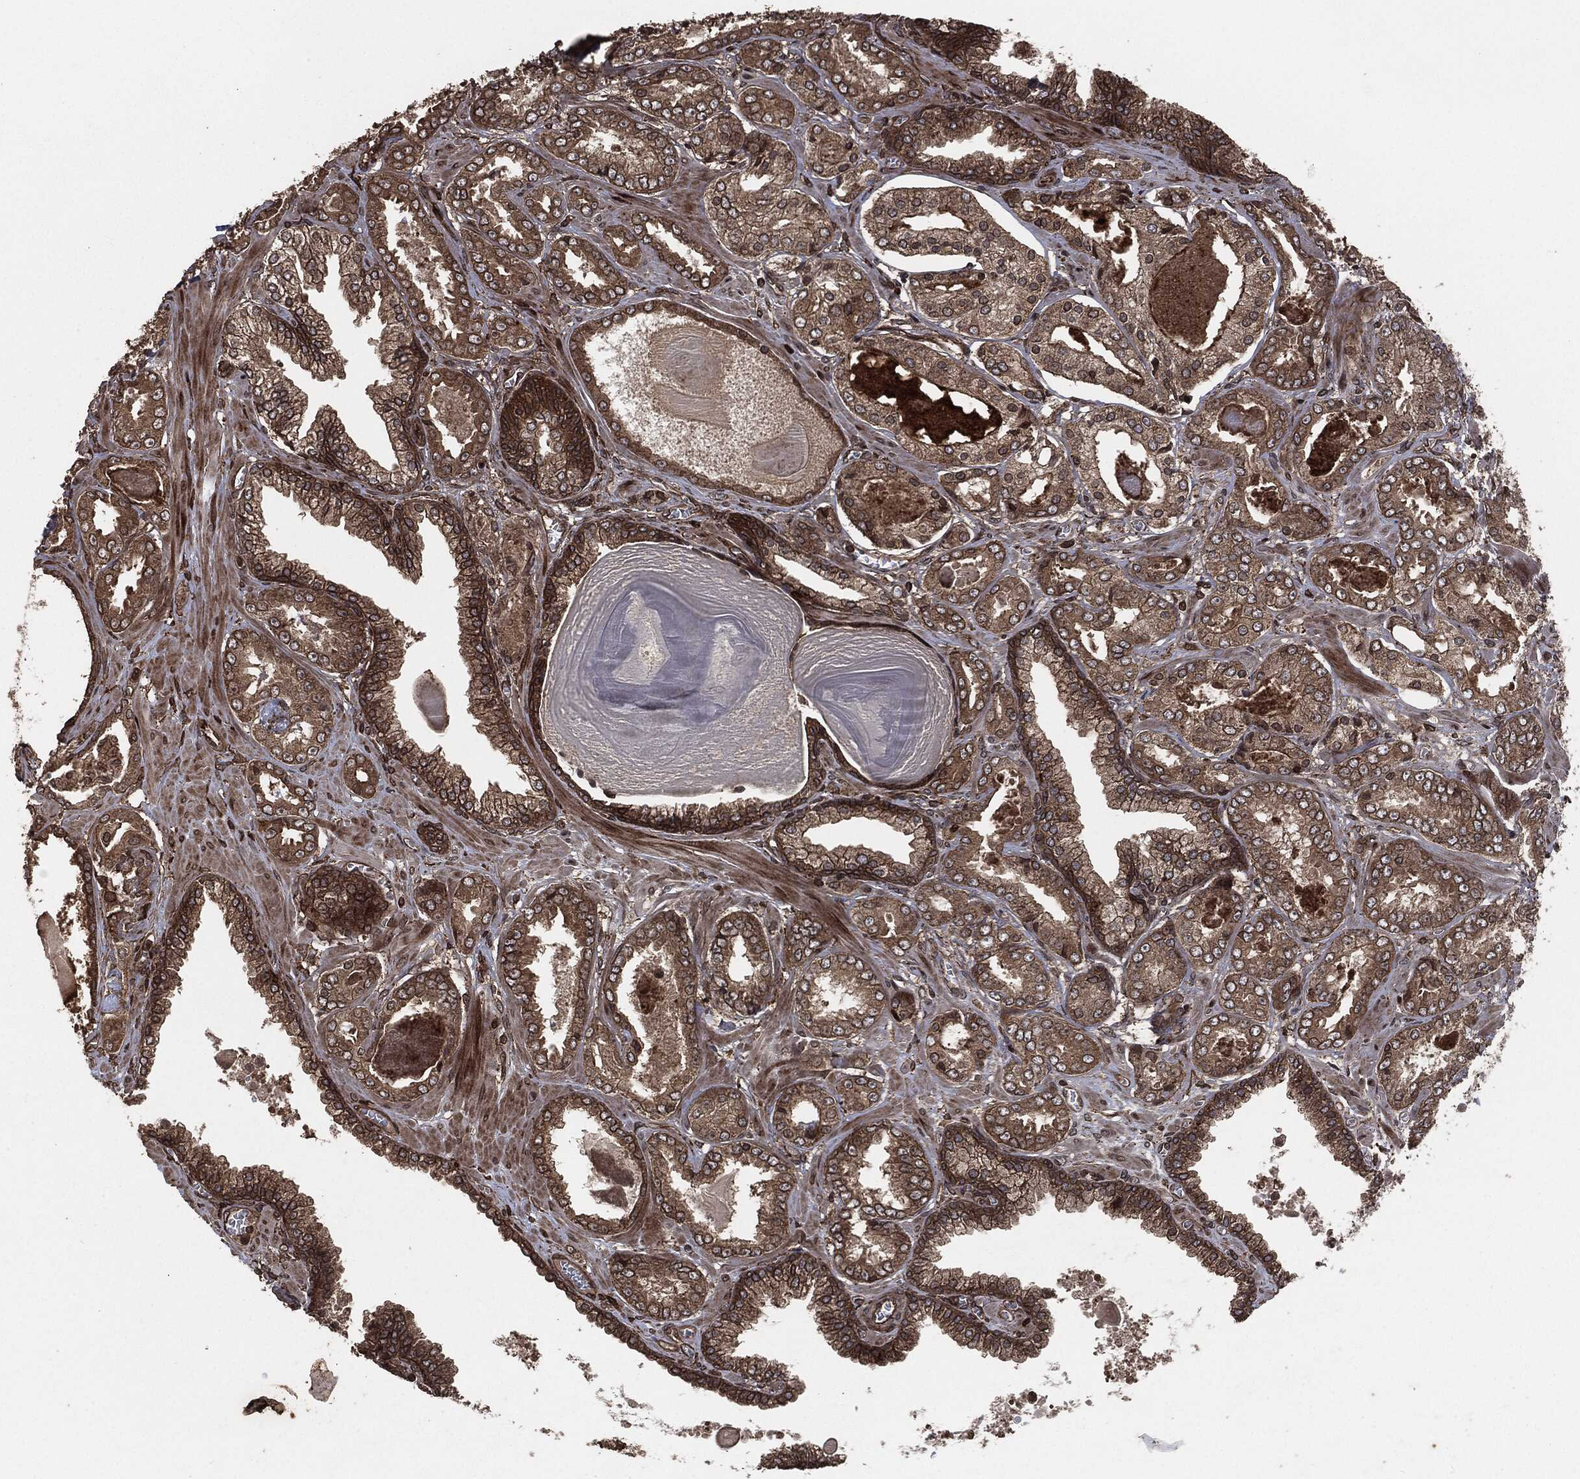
{"staining": {"intensity": "moderate", "quantity": ">75%", "location": "cytoplasmic/membranous"}, "tissue": "prostate cancer", "cell_type": "Tumor cells", "image_type": "cancer", "snomed": [{"axis": "morphology", "description": "Adenocarcinoma, NOS"}, {"axis": "topography", "description": "Prostate"}], "caption": "The micrograph demonstrates staining of prostate cancer, revealing moderate cytoplasmic/membranous protein positivity (brown color) within tumor cells.", "gene": "IFIT1", "patient": {"sex": "male", "age": 56}}